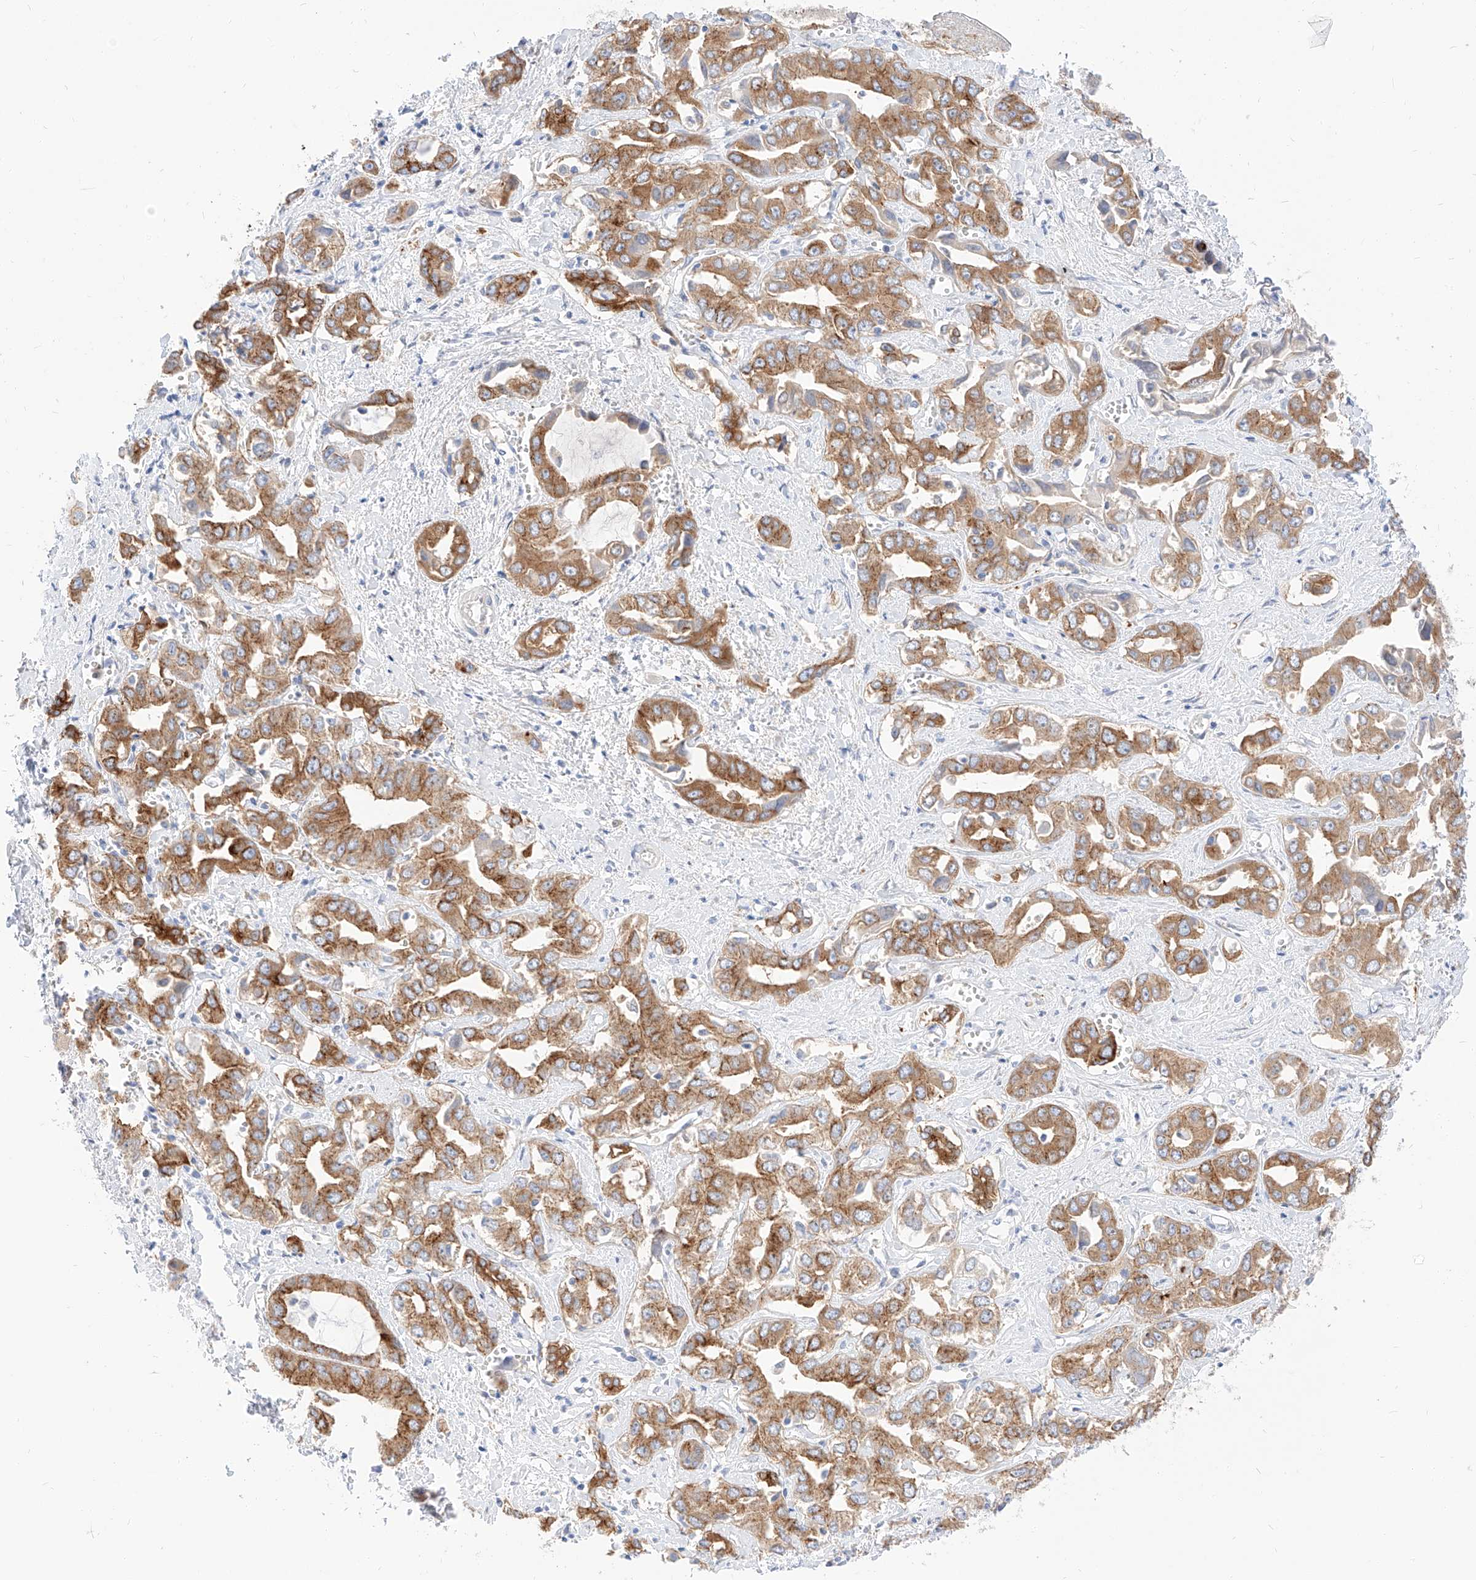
{"staining": {"intensity": "moderate", "quantity": ">75%", "location": "cytoplasmic/membranous"}, "tissue": "liver cancer", "cell_type": "Tumor cells", "image_type": "cancer", "snomed": [{"axis": "morphology", "description": "Cholangiocarcinoma"}, {"axis": "topography", "description": "Liver"}], "caption": "An image of cholangiocarcinoma (liver) stained for a protein reveals moderate cytoplasmic/membranous brown staining in tumor cells. Immunohistochemistry (ihc) stains the protein of interest in brown and the nuclei are stained blue.", "gene": "MAP7", "patient": {"sex": "female", "age": 52}}